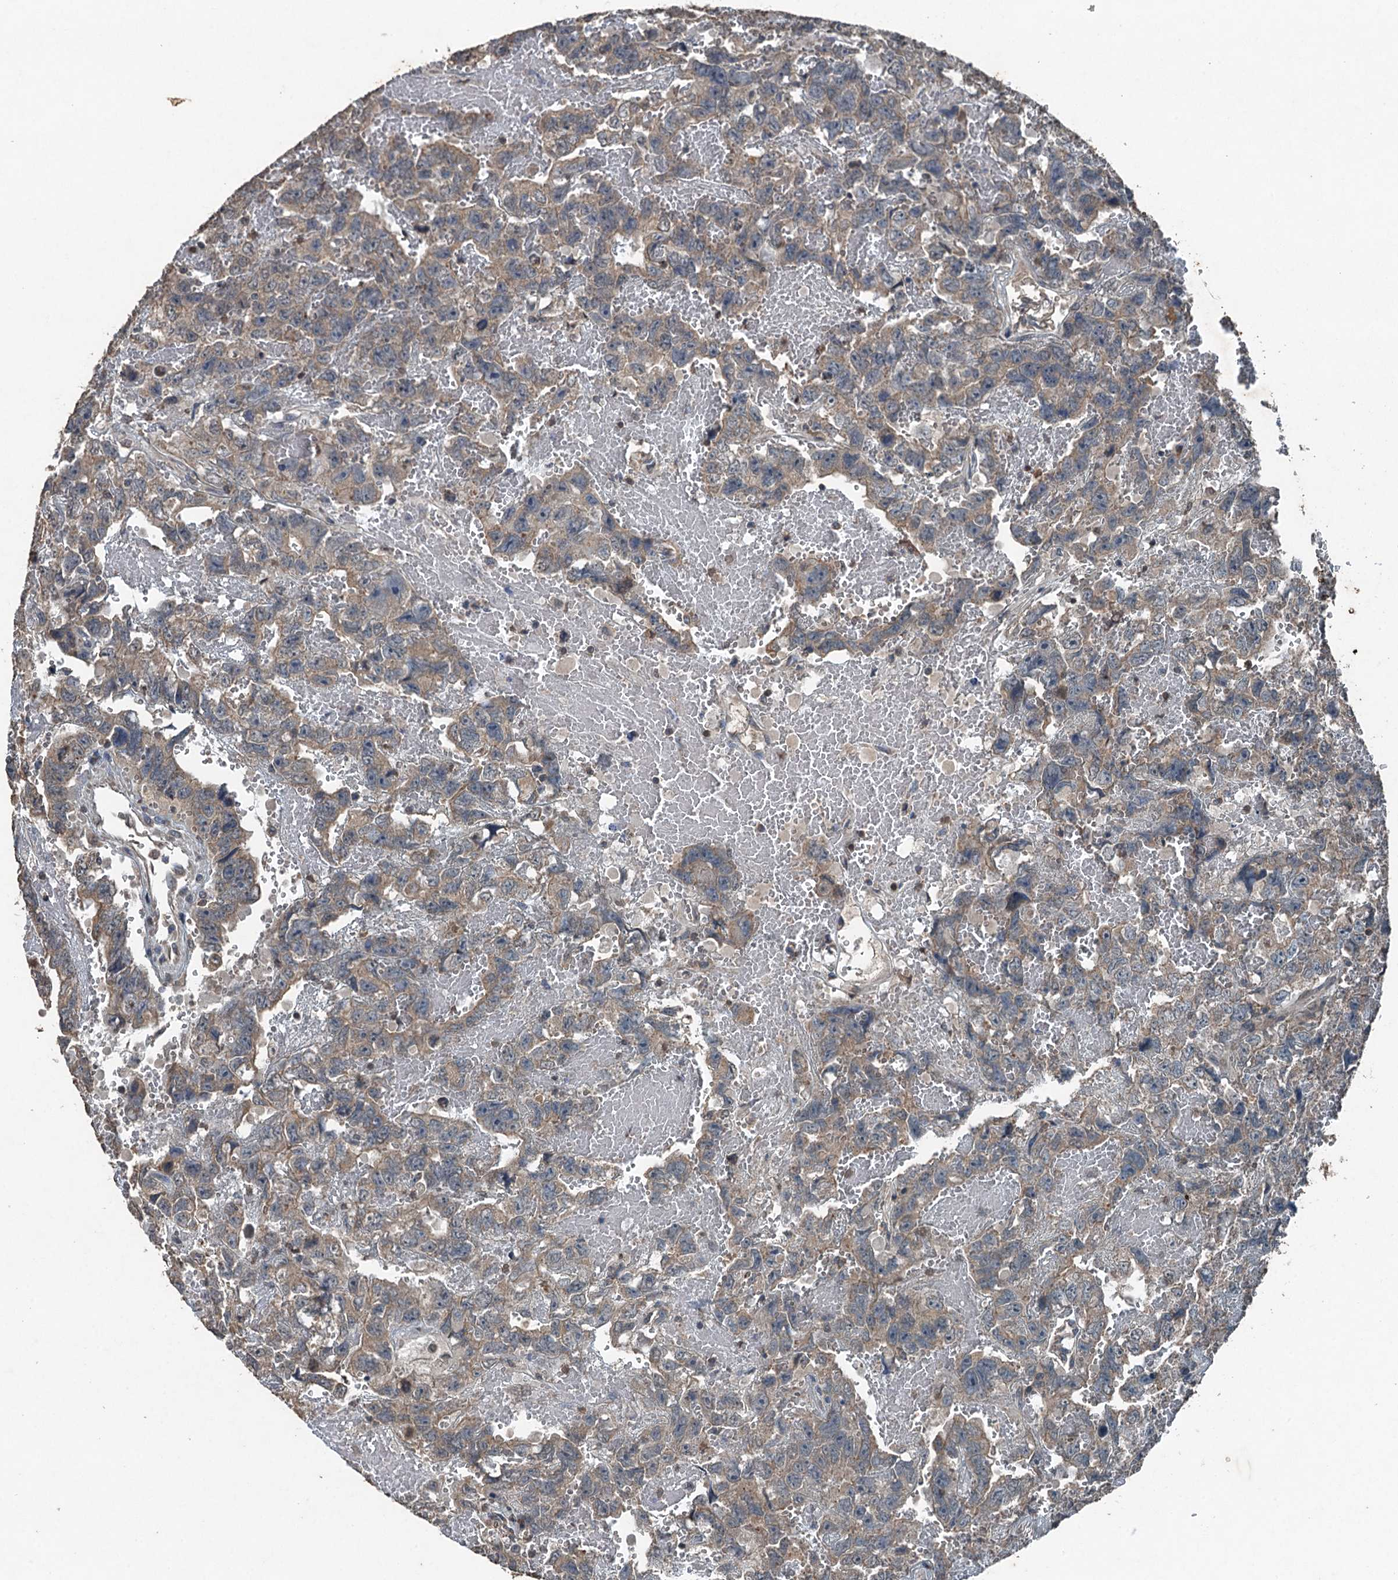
{"staining": {"intensity": "weak", "quantity": "<25%", "location": "cytoplasmic/membranous"}, "tissue": "testis cancer", "cell_type": "Tumor cells", "image_type": "cancer", "snomed": [{"axis": "morphology", "description": "Carcinoma, Embryonal, NOS"}, {"axis": "topography", "description": "Testis"}], "caption": "A high-resolution image shows immunohistochemistry staining of testis cancer, which displays no significant positivity in tumor cells.", "gene": "TCTN1", "patient": {"sex": "male", "age": 45}}